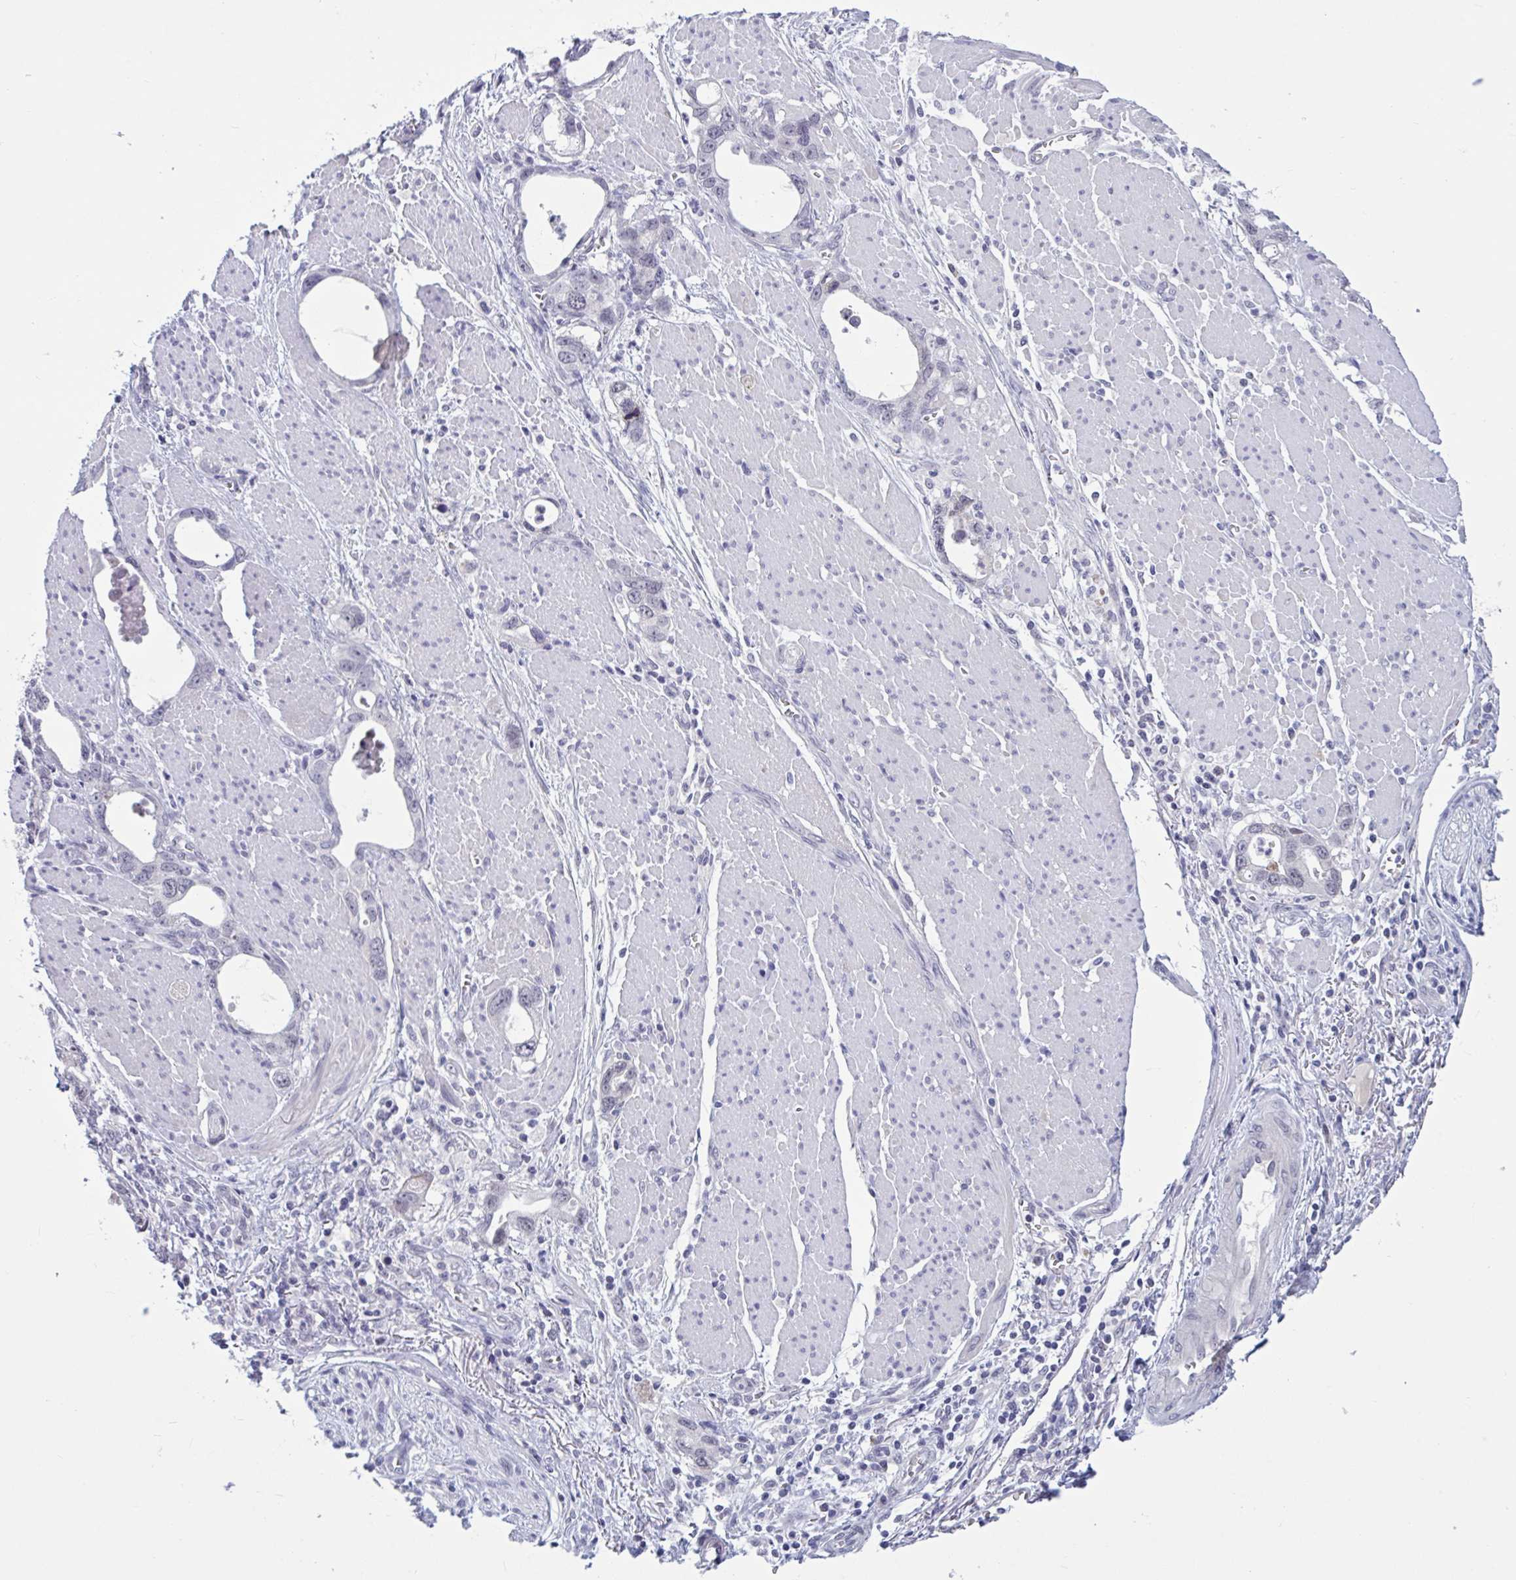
{"staining": {"intensity": "weak", "quantity": "<25%", "location": "nuclear"}, "tissue": "stomach cancer", "cell_type": "Tumor cells", "image_type": "cancer", "snomed": [{"axis": "morphology", "description": "Adenocarcinoma, NOS"}, {"axis": "topography", "description": "Stomach, upper"}], "caption": "High power microscopy micrograph of an immunohistochemistry micrograph of stomach cancer (adenocarcinoma), revealing no significant expression in tumor cells.", "gene": "CNGB3", "patient": {"sex": "male", "age": 74}}